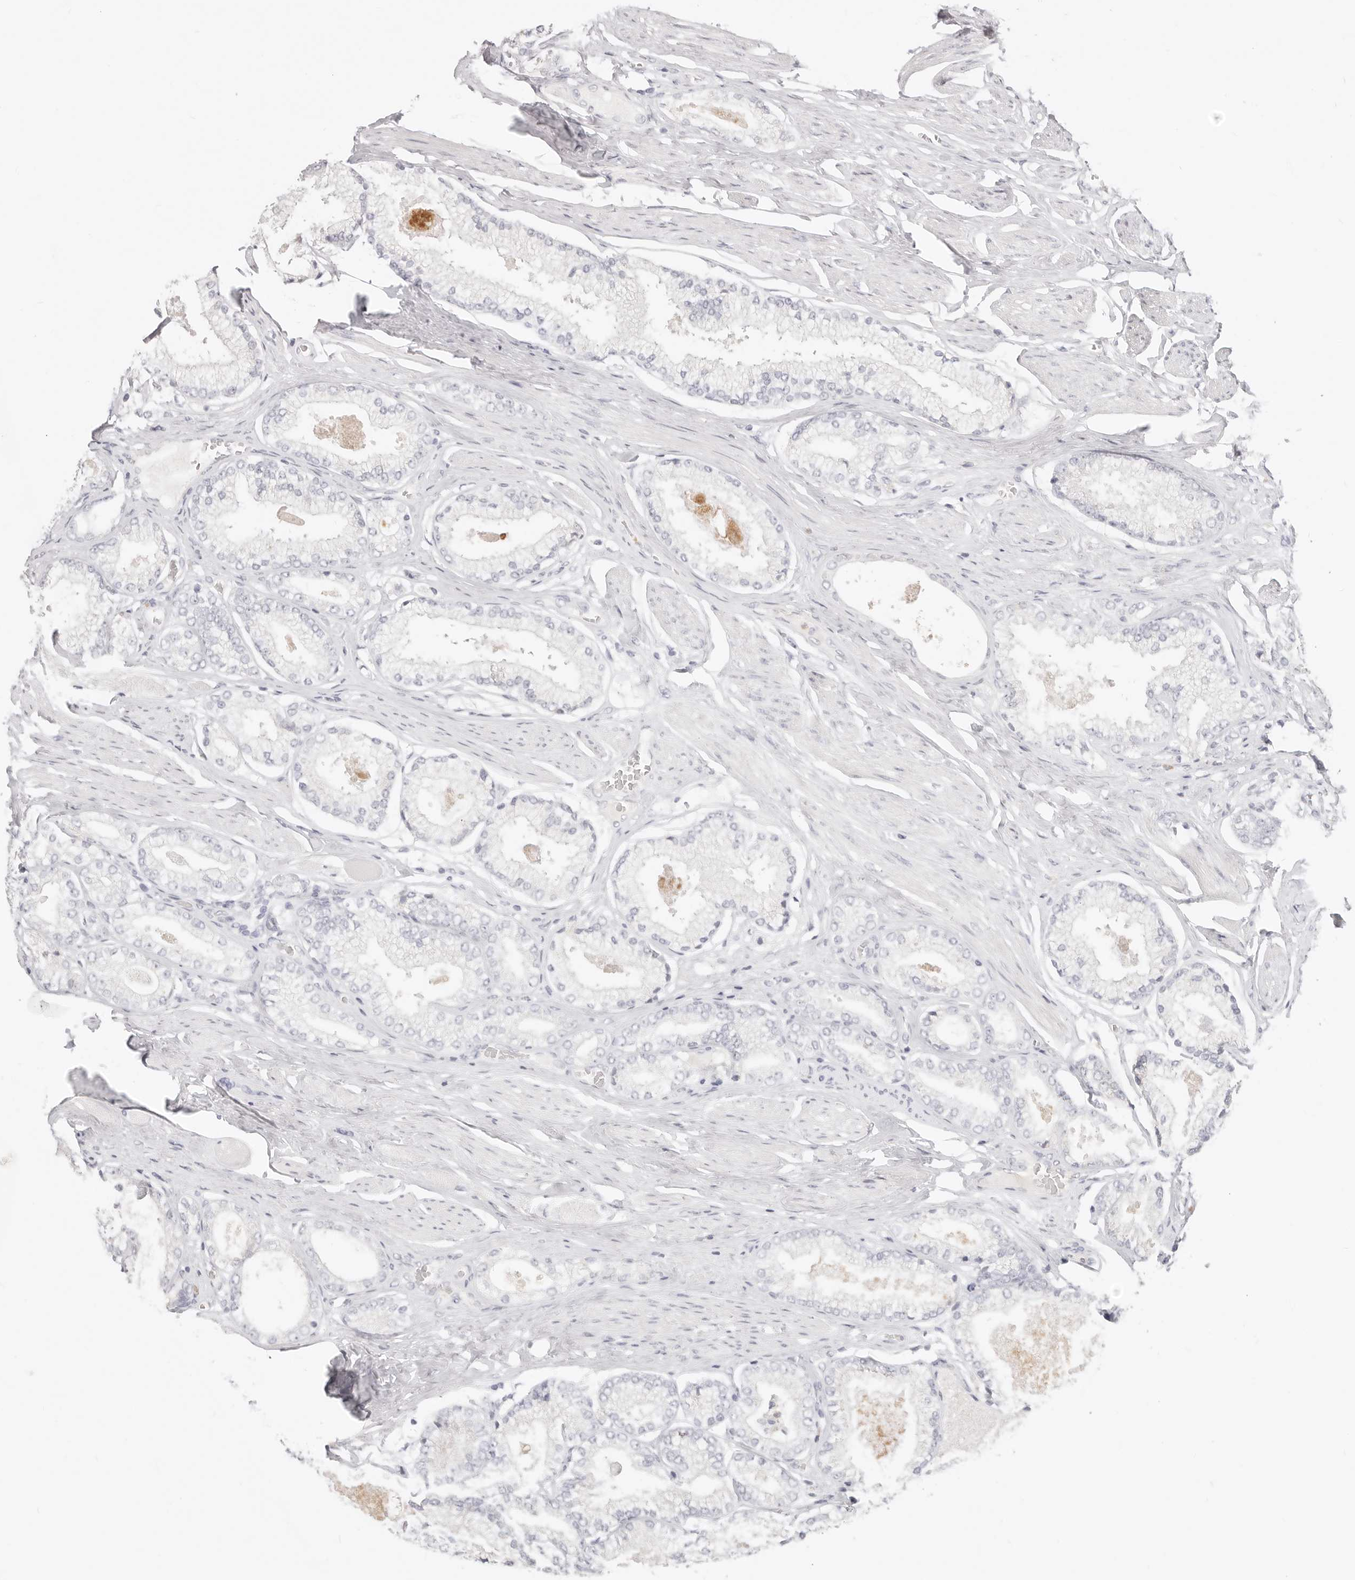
{"staining": {"intensity": "negative", "quantity": "none", "location": "none"}, "tissue": "prostate cancer", "cell_type": "Tumor cells", "image_type": "cancer", "snomed": [{"axis": "morphology", "description": "Adenocarcinoma, Low grade"}, {"axis": "topography", "description": "Prostate"}], "caption": "A high-resolution micrograph shows immunohistochemistry (IHC) staining of prostate adenocarcinoma (low-grade), which shows no significant positivity in tumor cells.", "gene": "ASCL1", "patient": {"sex": "male", "age": 71}}